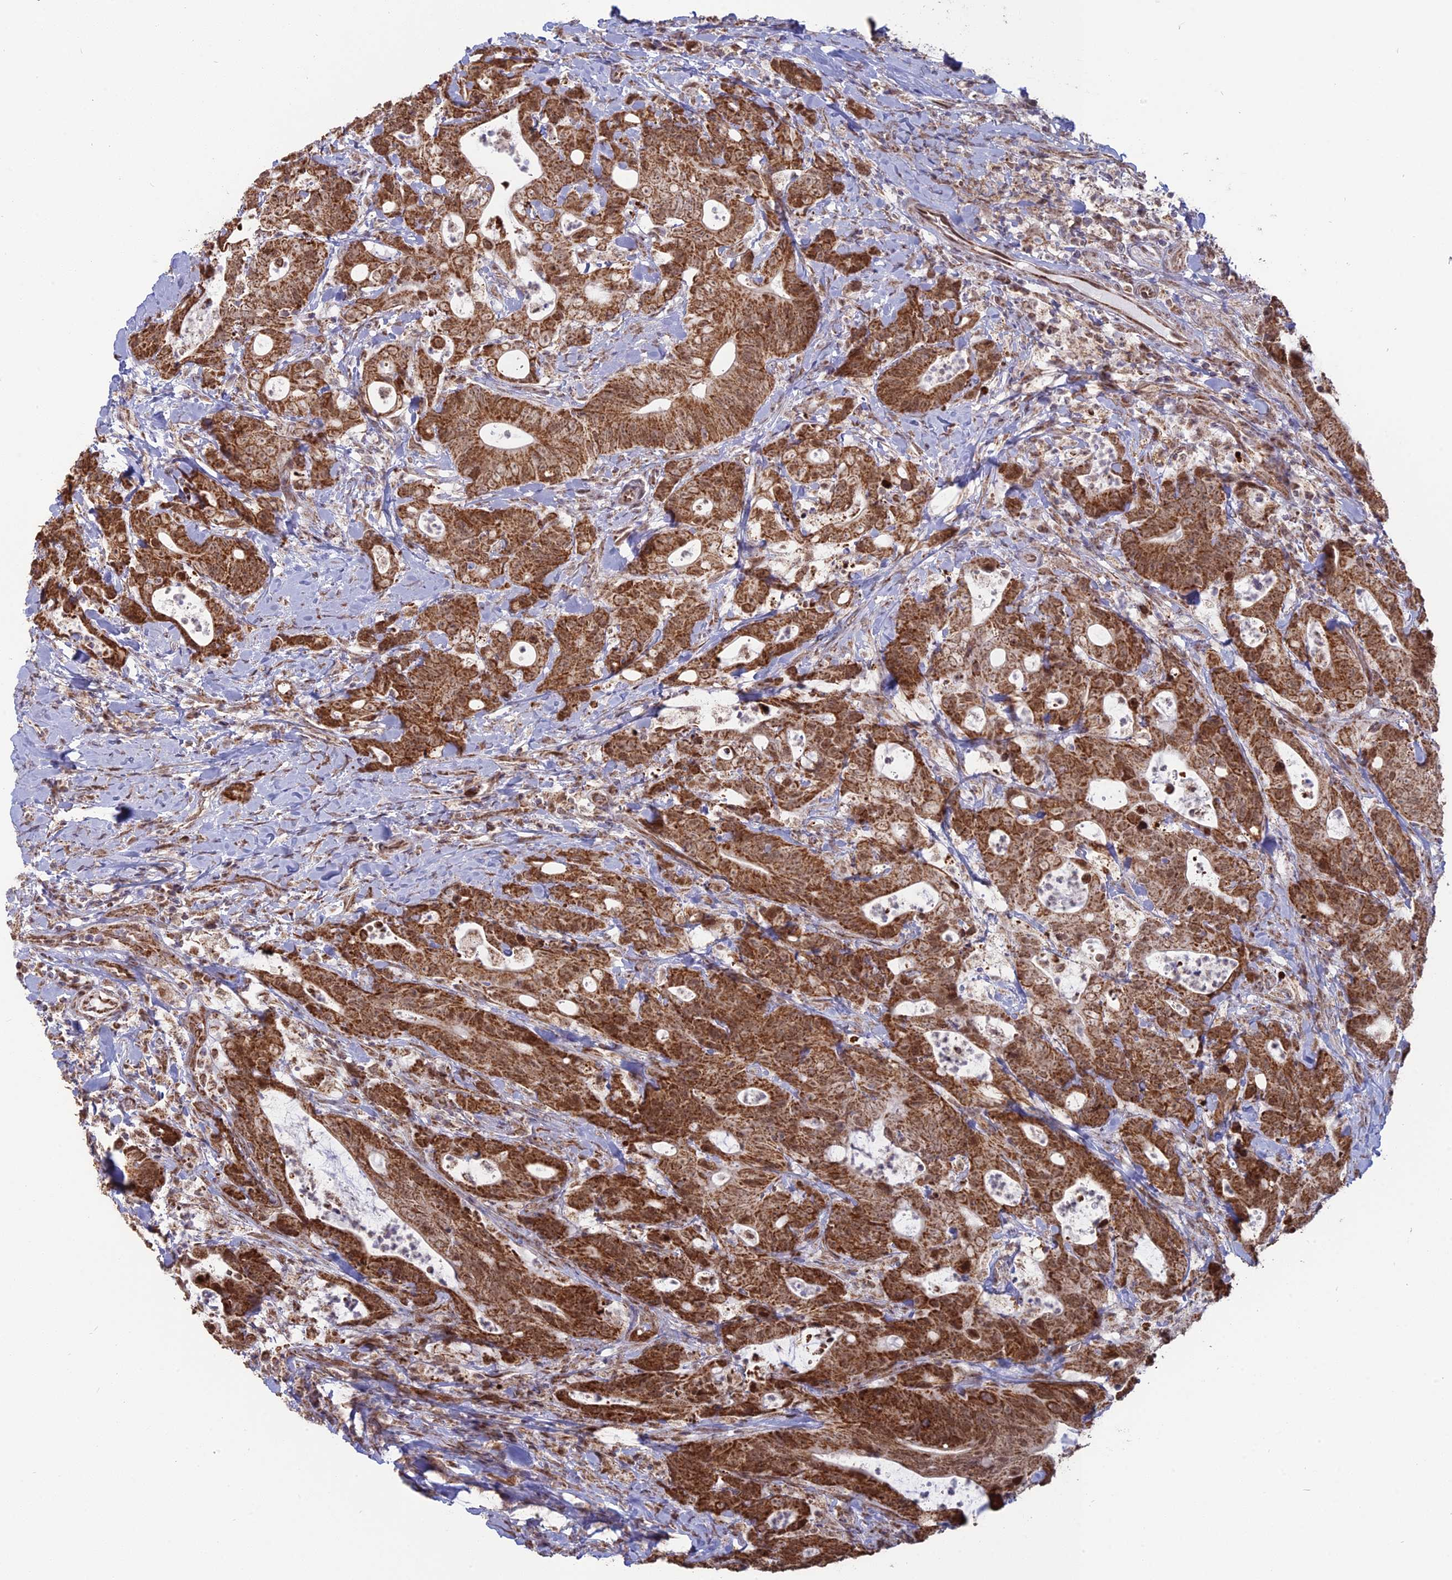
{"staining": {"intensity": "strong", "quantity": ">75%", "location": "cytoplasmic/membranous"}, "tissue": "colorectal cancer", "cell_type": "Tumor cells", "image_type": "cancer", "snomed": [{"axis": "morphology", "description": "Adenocarcinoma, NOS"}, {"axis": "topography", "description": "Colon"}], "caption": "This is a micrograph of immunohistochemistry (IHC) staining of colorectal adenocarcinoma, which shows strong staining in the cytoplasmic/membranous of tumor cells.", "gene": "ARHGAP40", "patient": {"sex": "female", "age": 82}}